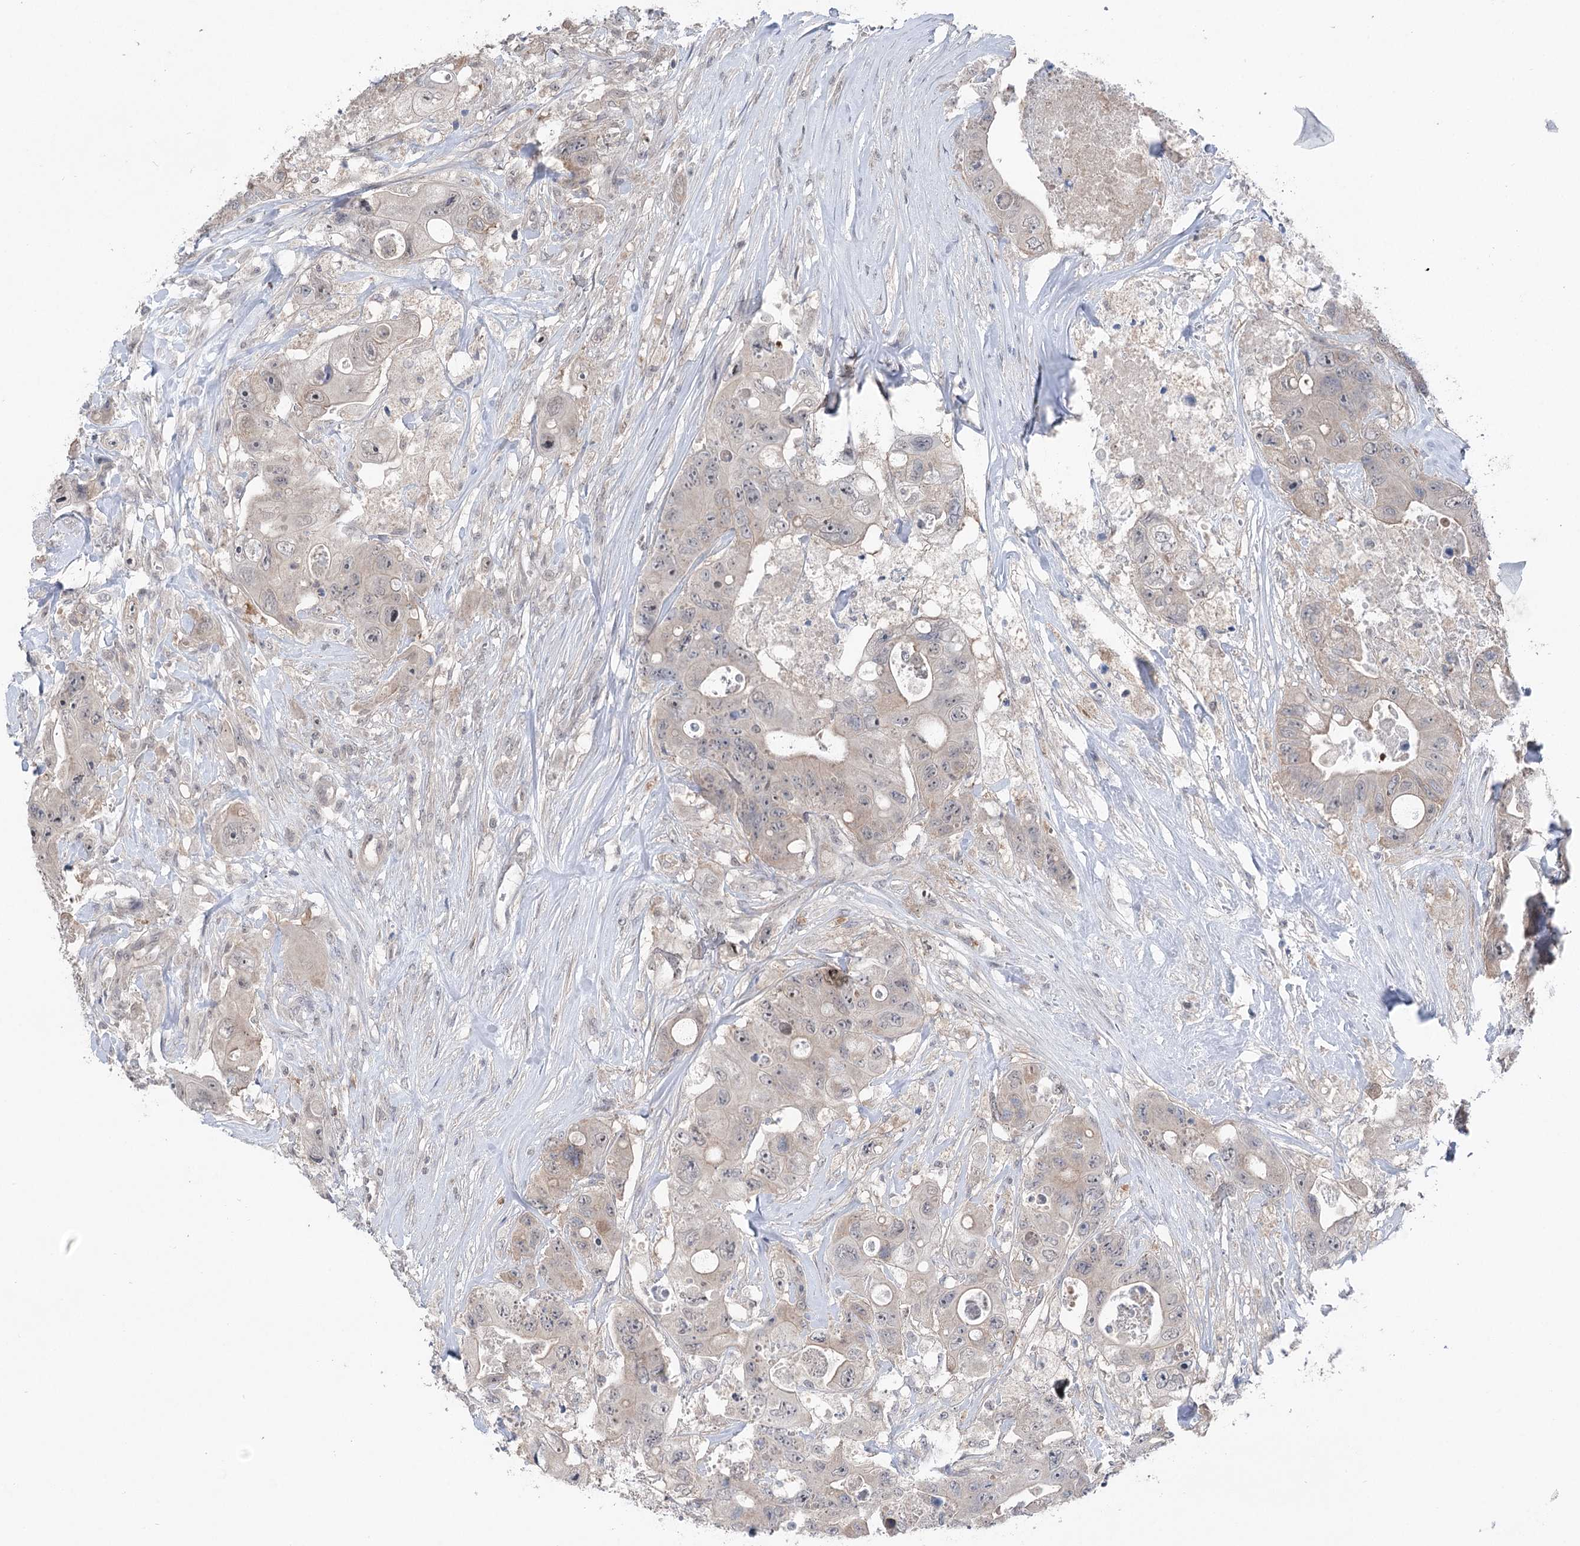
{"staining": {"intensity": "weak", "quantity": "<25%", "location": "cytoplasmic/membranous"}, "tissue": "colorectal cancer", "cell_type": "Tumor cells", "image_type": "cancer", "snomed": [{"axis": "morphology", "description": "Adenocarcinoma, NOS"}, {"axis": "topography", "description": "Colon"}], "caption": "Tumor cells are negative for protein expression in human adenocarcinoma (colorectal).", "gene": "CCSER2", "patient": {"sex": "female", "age": 46}}